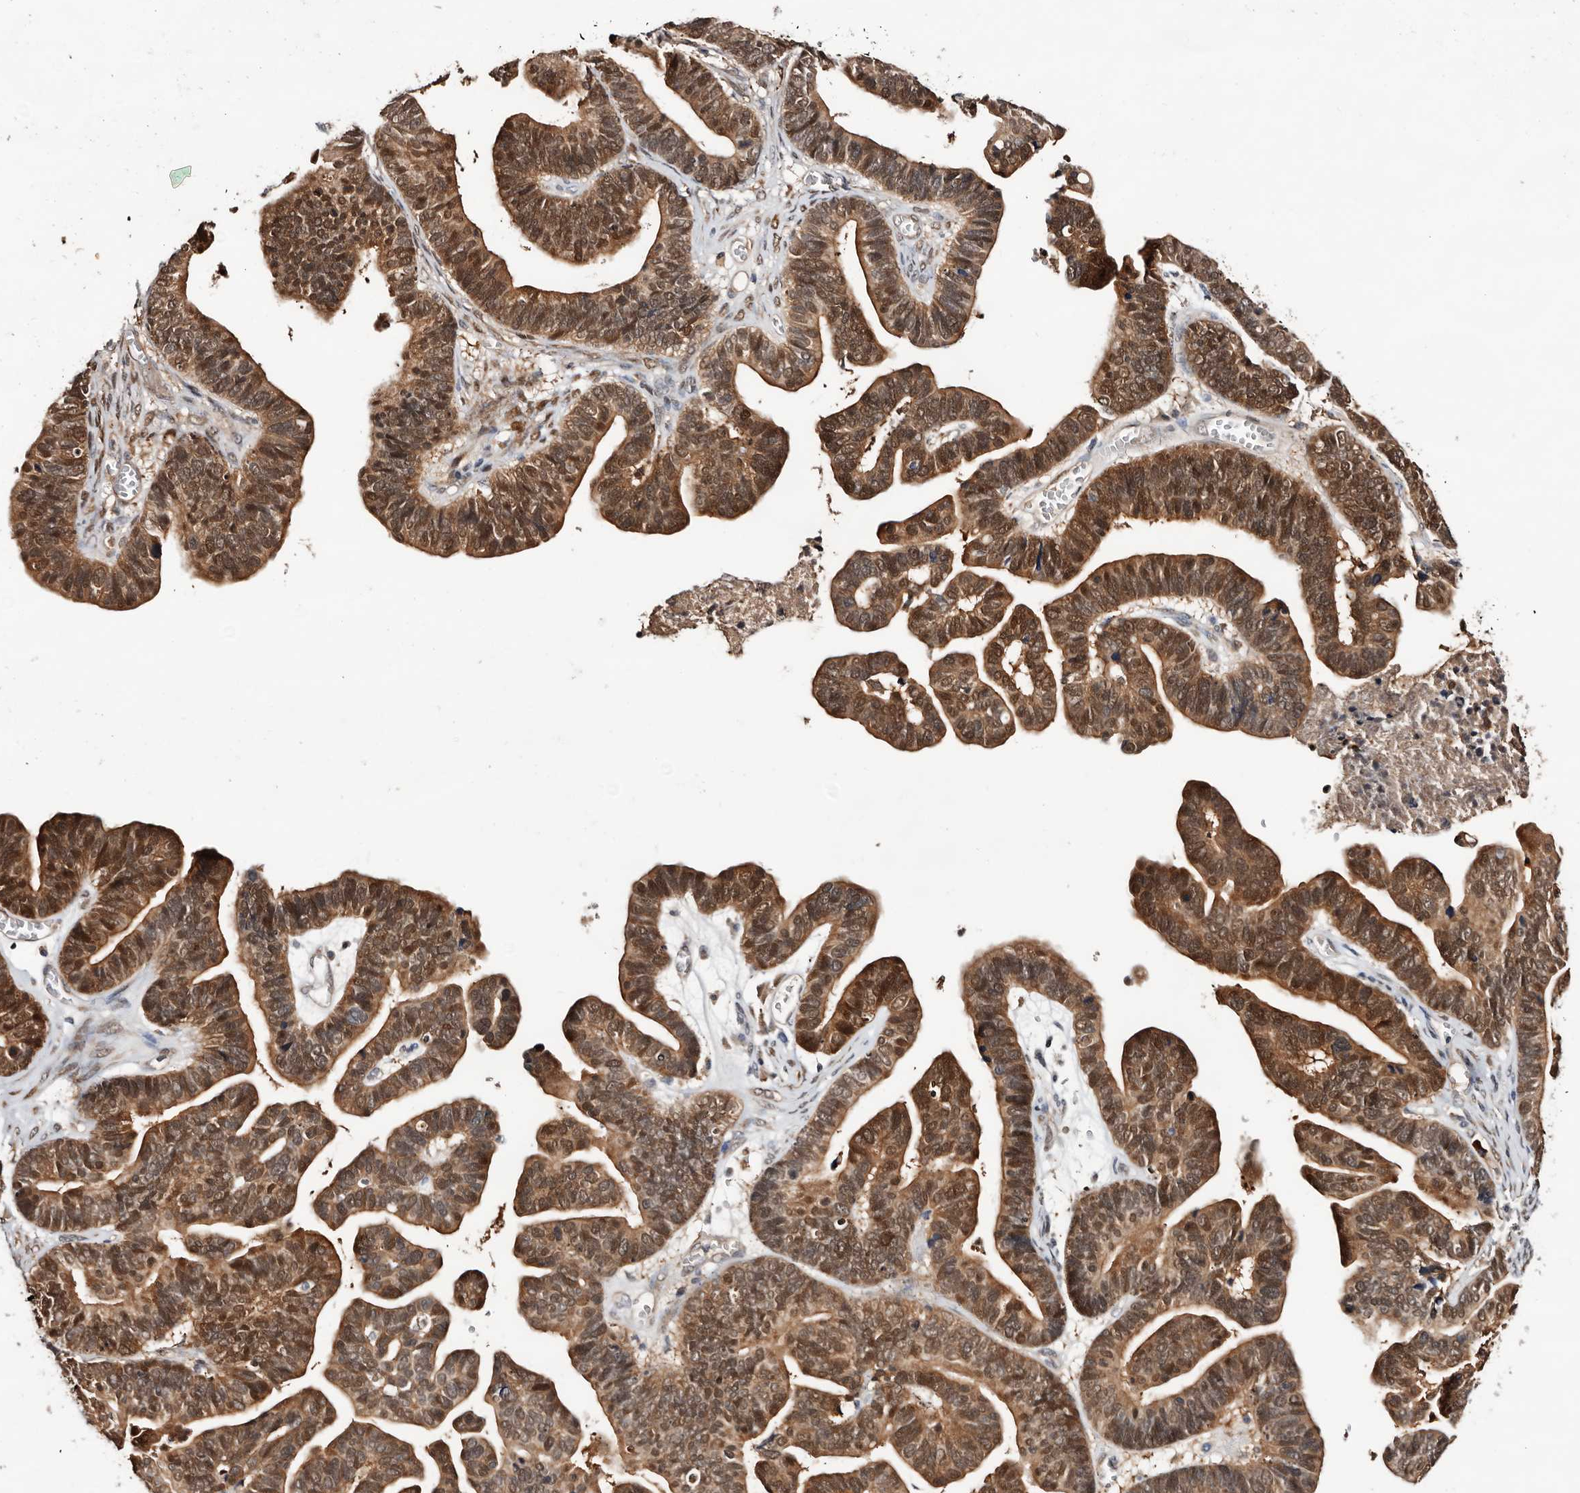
{"staining": {"intensity": "moderate", "quantity": ">75%", "location": "cytoplasmic/membranous,nuclear"}, "tissue": "ovarian cancer", "cell_type": "Tumor cells", "image_type": "cancer", "snomed": [{"axis": "morphology", "description": "Cystadenocarcinoma, serous, NOS"}, {"axis": "topography", "description": "Ovary"}], "caption": "DAB immunohistochemical staining of ovarian cancer (serous cystadenocarcinoma) demonstrates moderate cytoplasmic/membranous and nuclear protein positivity in approximately >75% of tumor cells.", "gene": "TP53I3", "patient": {"sex": "female", "age": 56}}